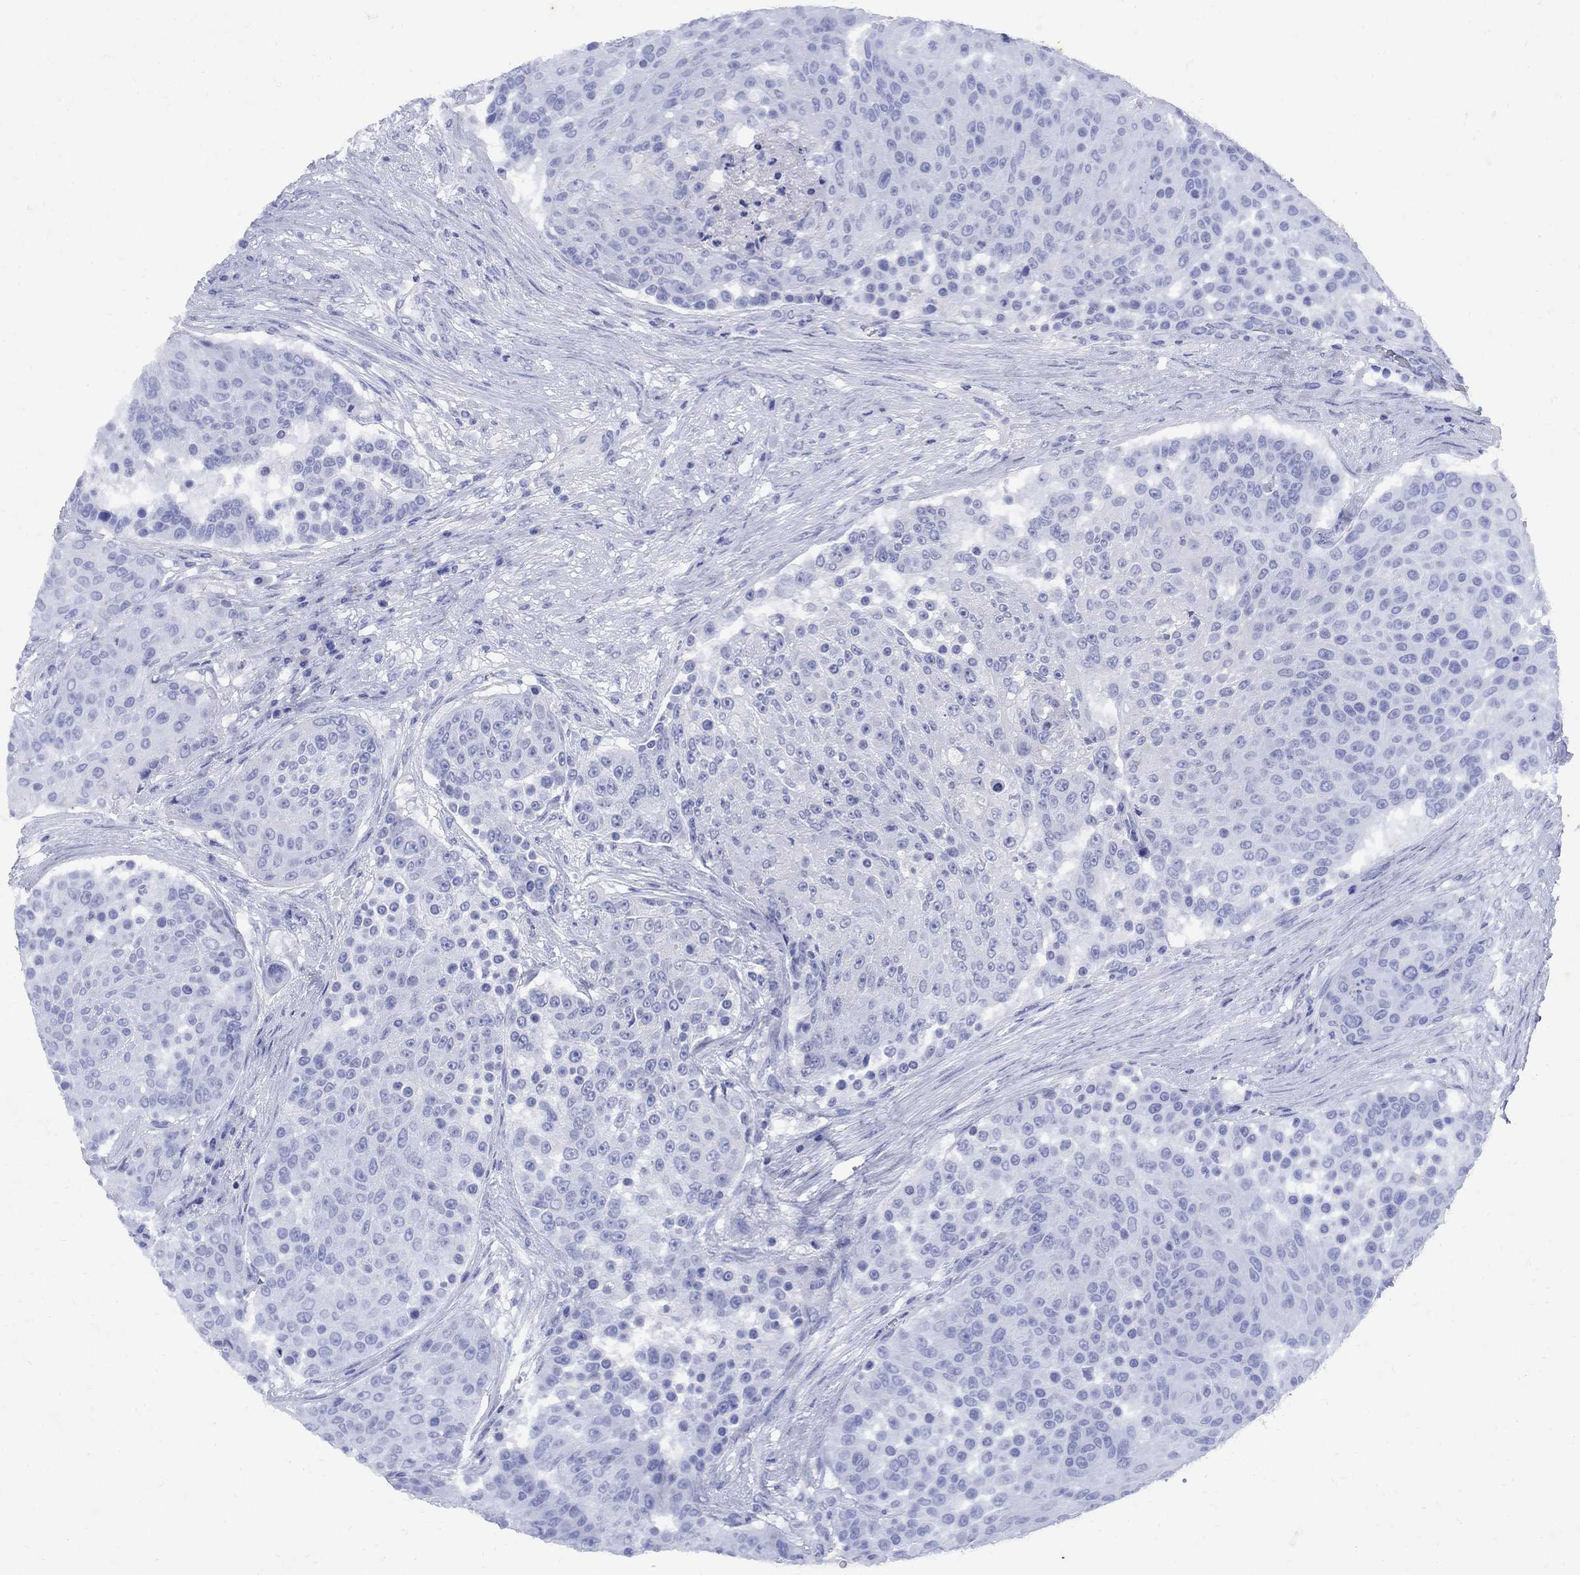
{"staining": {"intensity": "negative", "quantity": "none", "location": "none"}, "tissue": "urothelial cancer", "cell_type": "Tumor cells", "image_type": "cancer", "snomed": [{"axis": "morphology", "description": "Urothelial carcinoma, High grade"}, {"axis": "topography", "description": "Urinary bladder"}], "caption": "Immunohistochemical staining of human high-grade urothelial carcinoma demonstrates no significant staining in tumor cells.", "gene": "CD1A", "patient": {"sex": "female", "age": 63}}